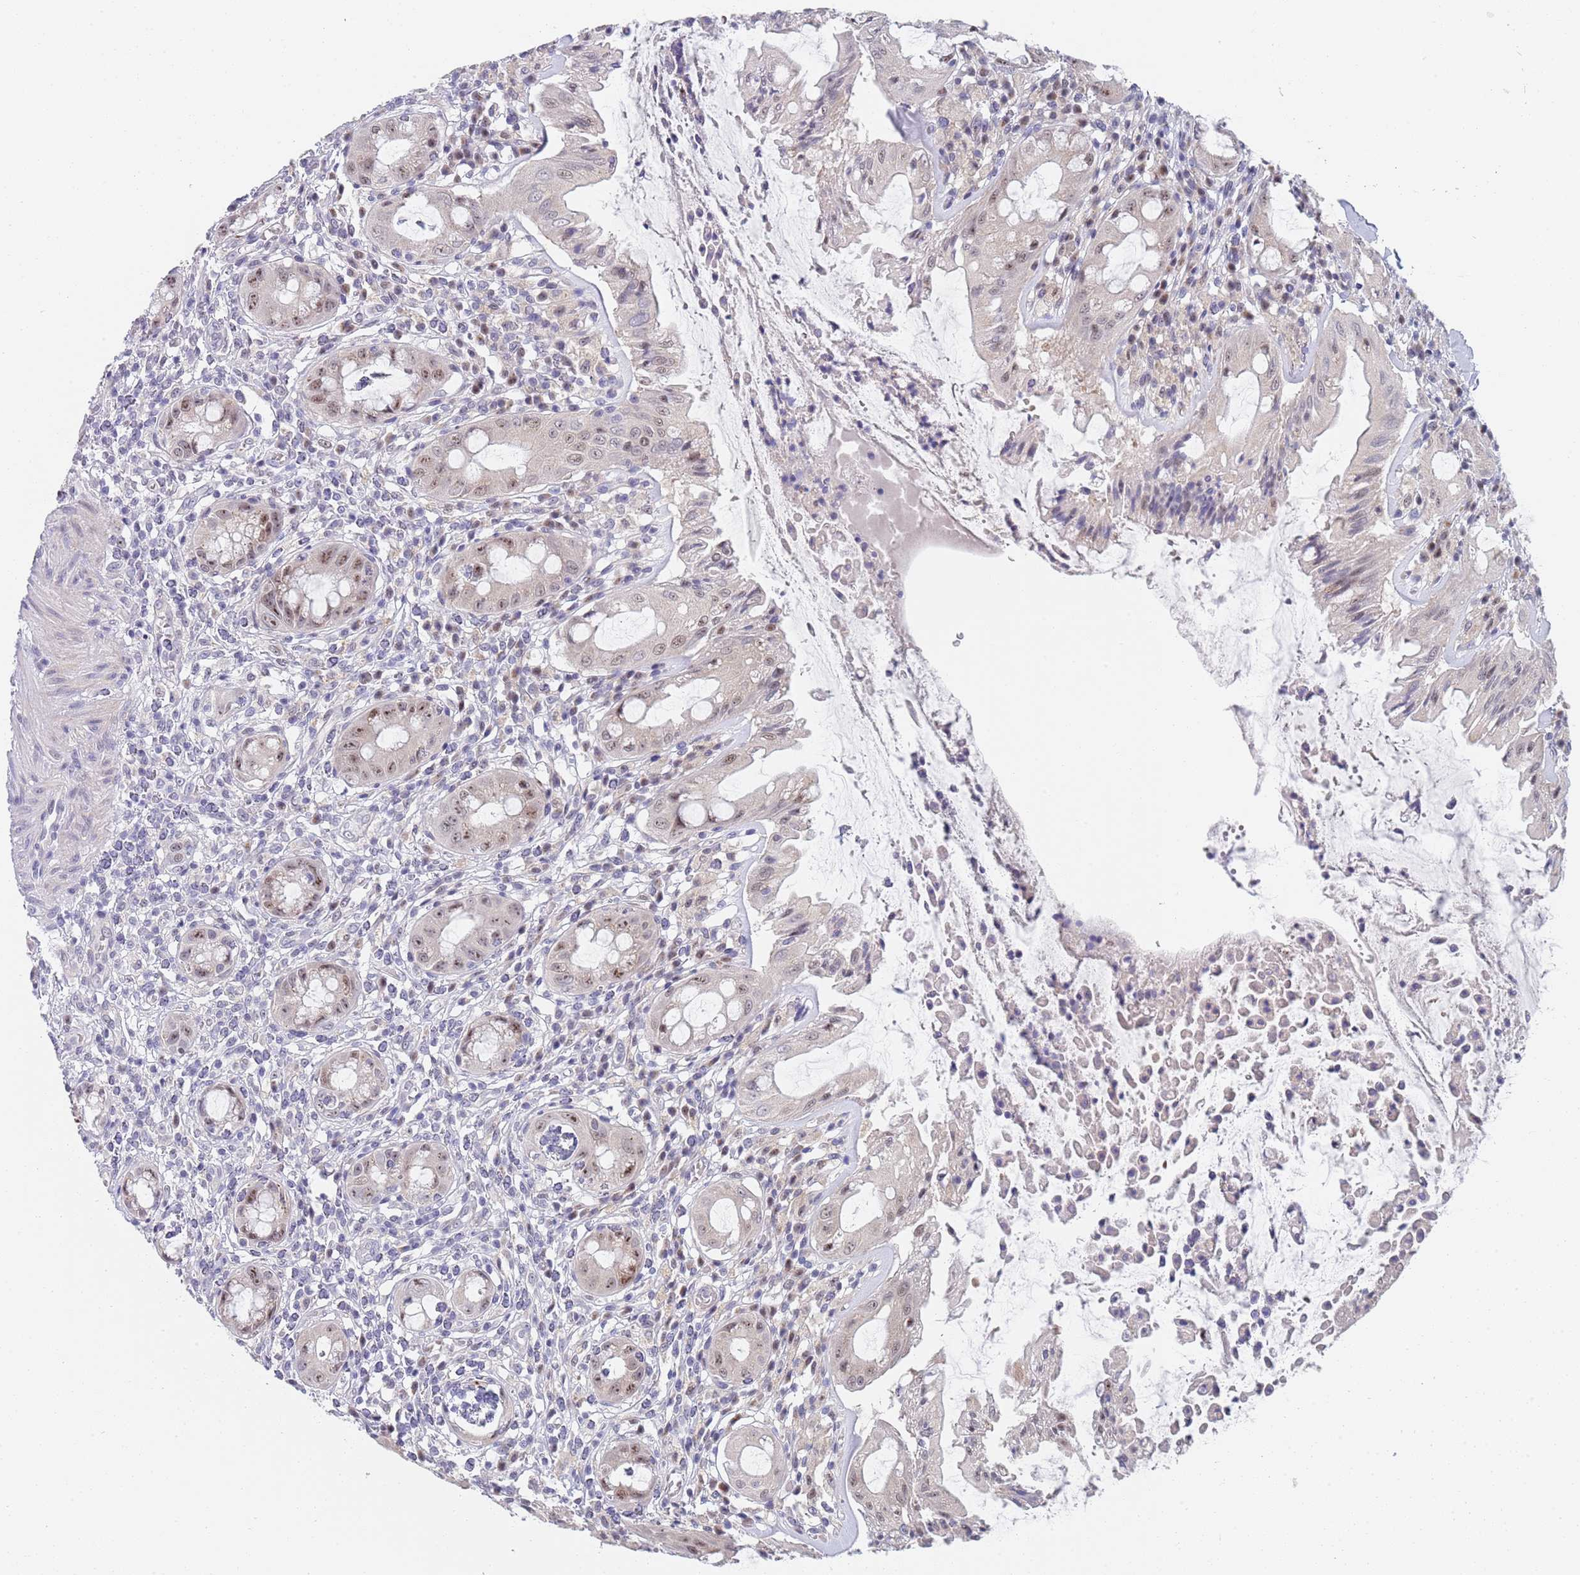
{"staining": {"intensity": "moderate", "quantity": "25%-75%", "location": "cytoplasmic/membranous,nuclear"}, "tissue": "rectum", "cell_type": "Glandular cells", "image_type": "normal", "snomed": [{"axis": "morphology", "description": "Normal tissue, NOS"}, {"axis": "topography", "description": "Rectum"}], "caption": "A medium amount of moderate cytoplasmic/membranous,nuclear expression is identified in about 25%-75% of glandular cells in unremarkable rectum.", "gene": "PLCL2", "patient": {"sex": "female", "age": 57}}